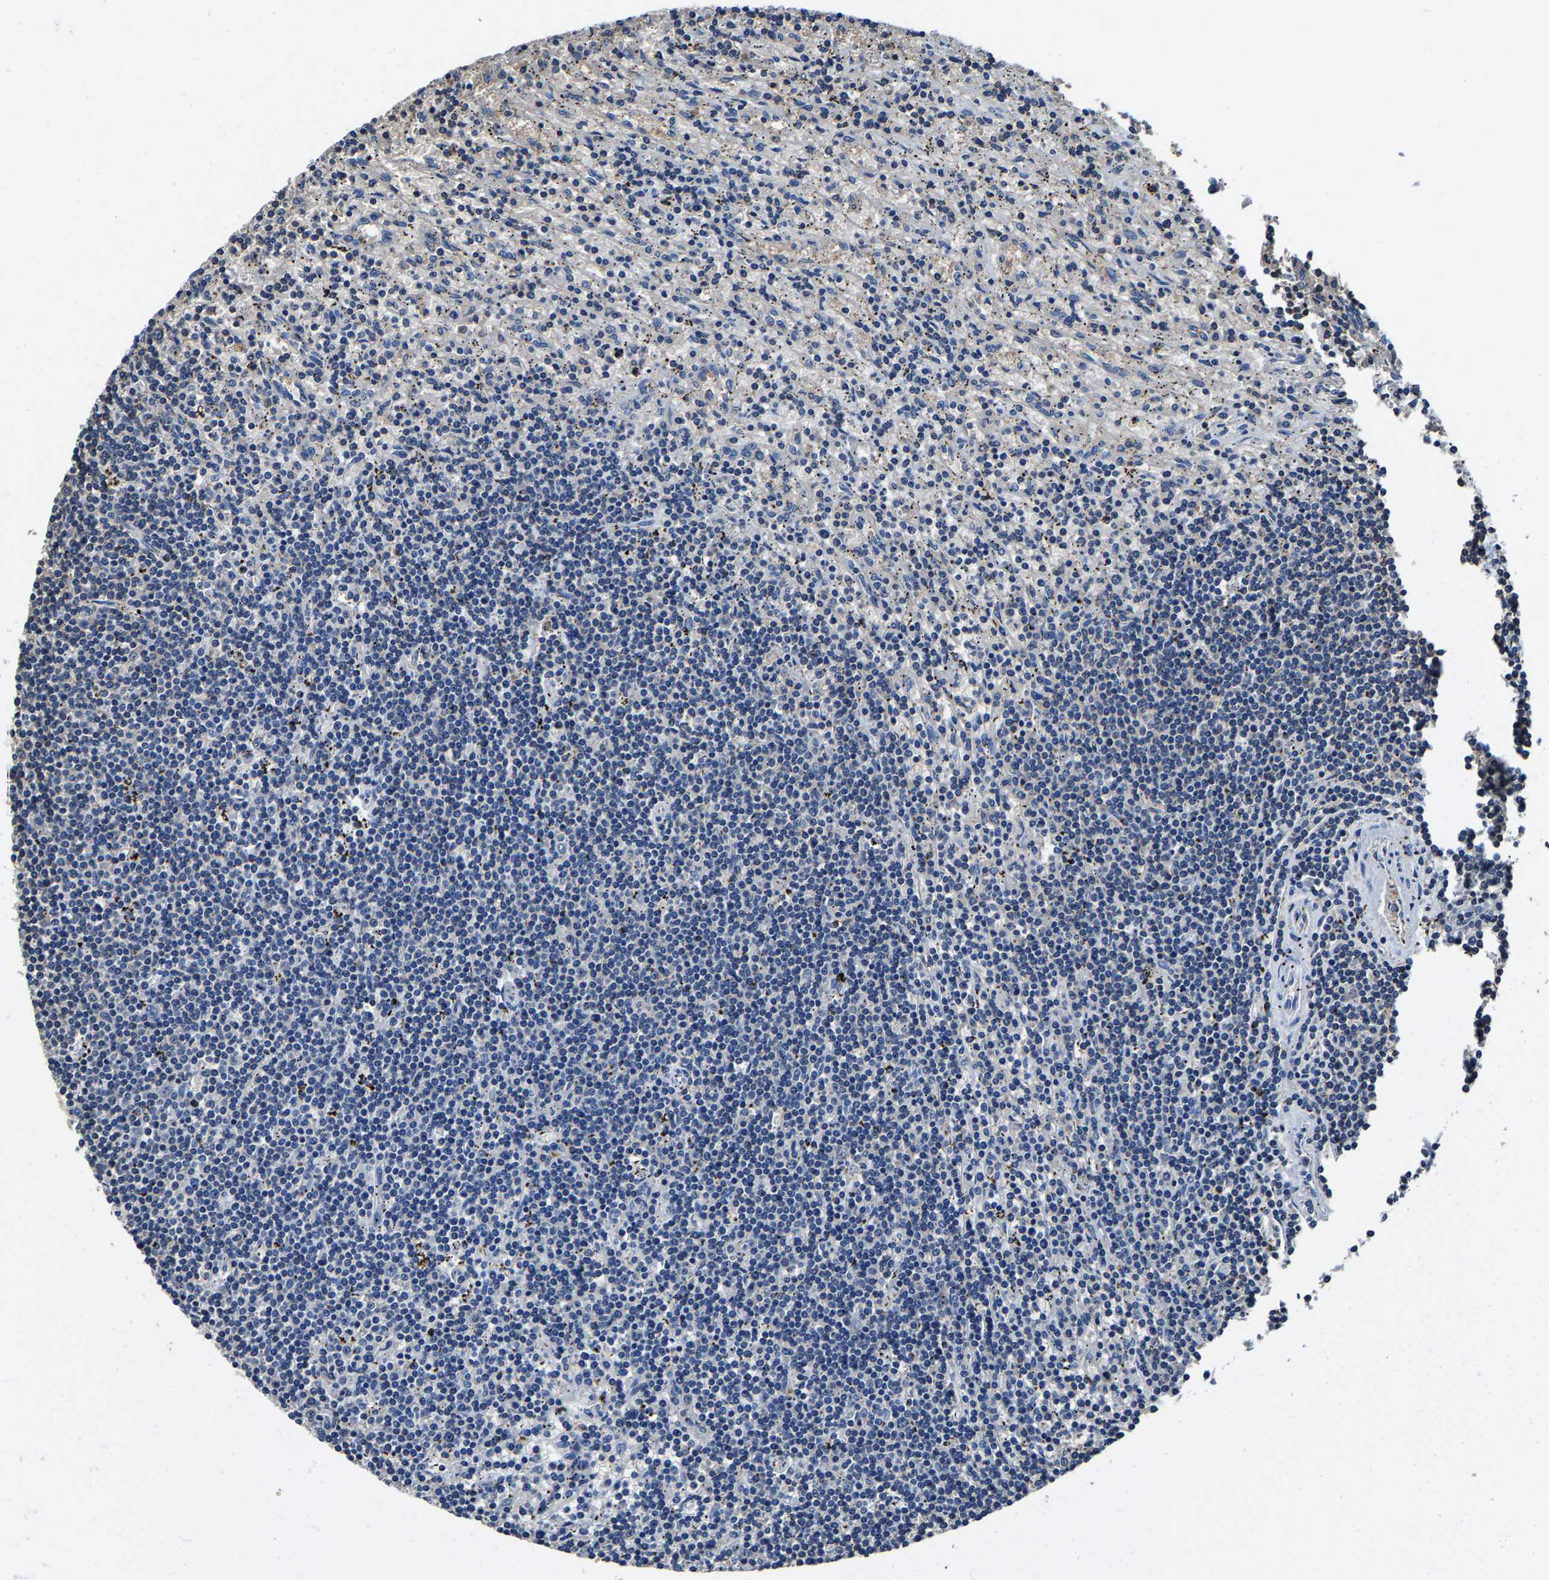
{"staining": {"intensity": "negative", "quantity": "none", "location": "none"}, "tissue": "lymphoma", "cell_type": "Tumor cells", "image_type": "cancer", "snomed": [{"axis": "morphology", "description": "Malignant lymphoma, non-Hodgkin's type, Low grade"}, {"axis": "topography", "description": "Spleen"}], "caption": "Malignant lymphoma, non-Hodgkin's type (low-grade) was stained to show a protein in brown. There is no significant positivity in tumor cells. (DAB (3,3'-diaminobenzidine) immunohistochemistry (IHC) with hematoxylin counter stain).", "gene": "ALDOB", "patient": {"sex": "male", "age": 76}}